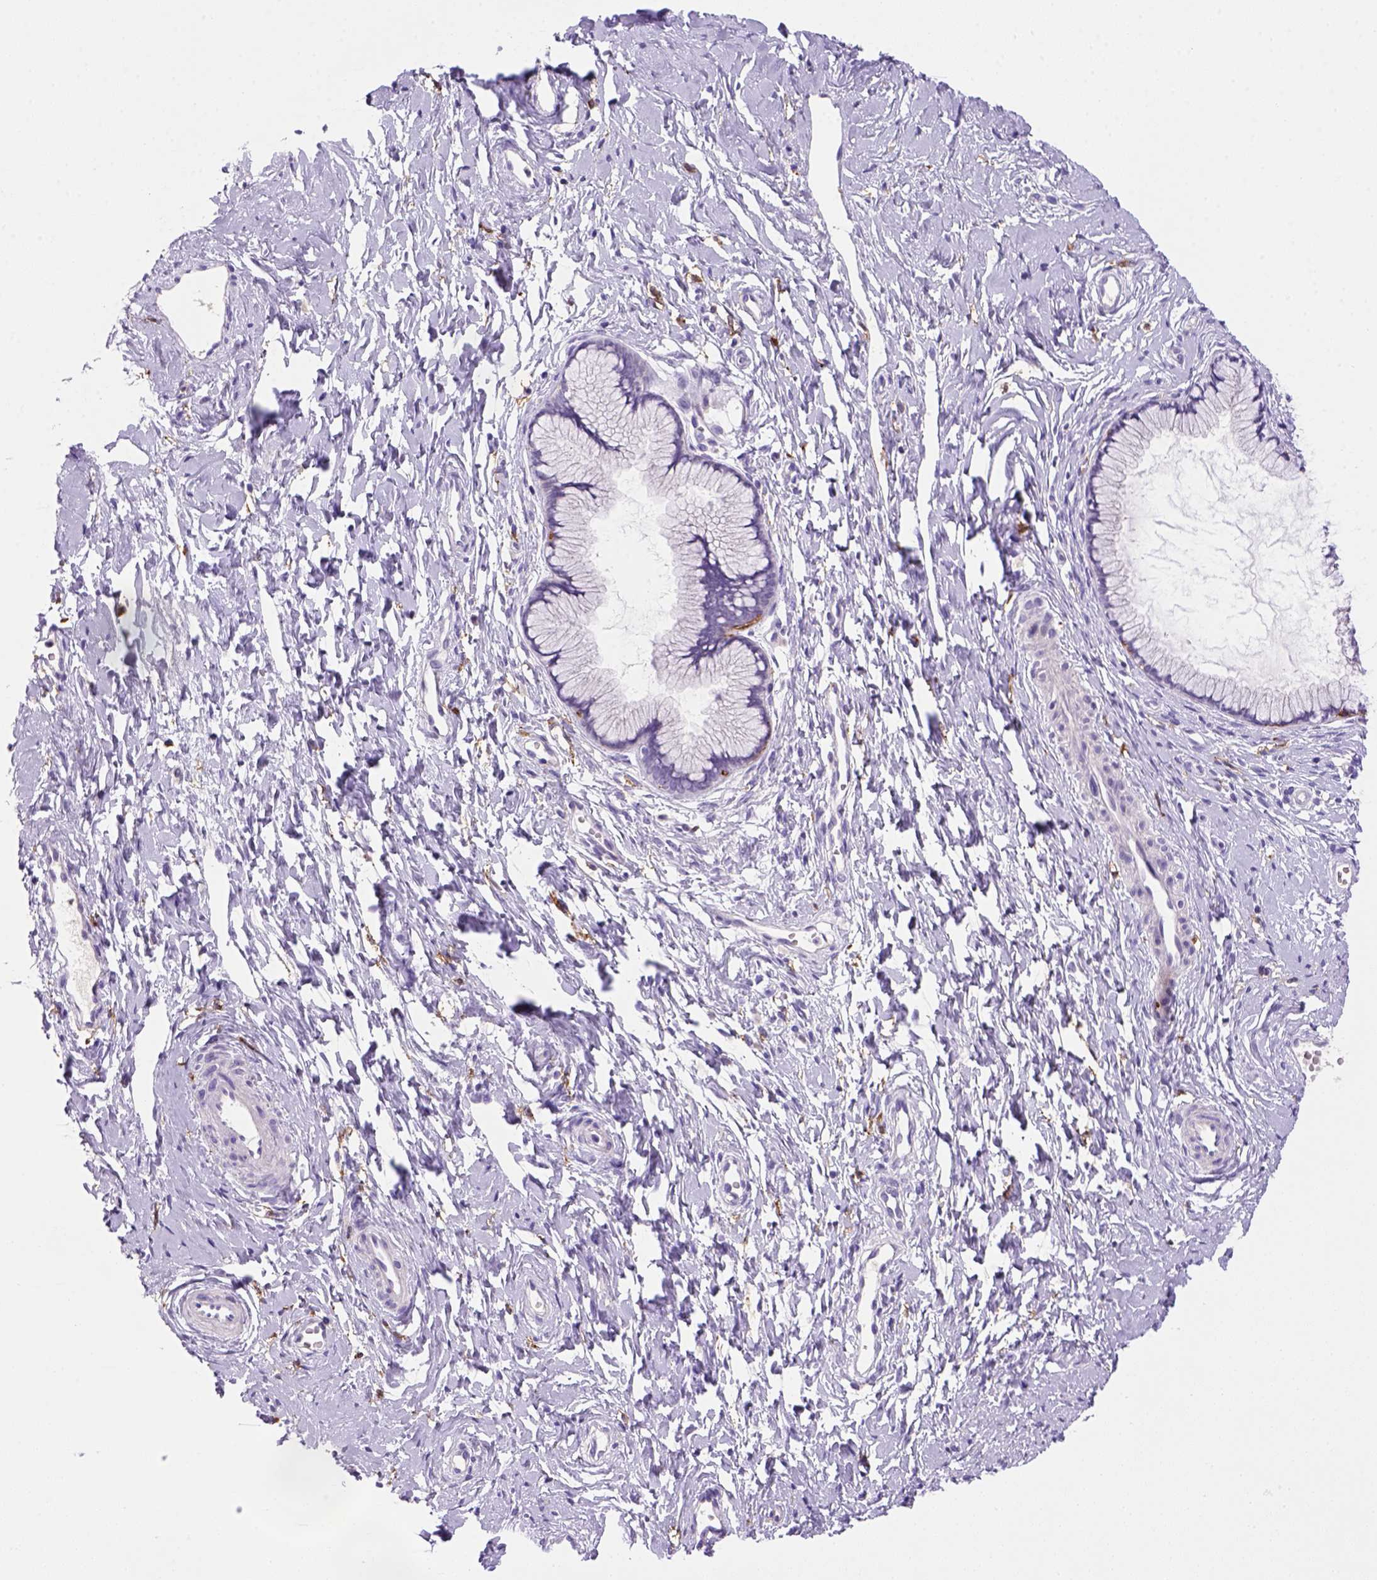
{"staining": {"intensity": "negative", "quantity": "none", "location": "none"}, "tissue": "cervix", "cell_type": "Glandular cells", "image_type": "normal", "snomed": [{"axis": "morphology", "description": "Normal tissue, NOS"}, {"axis": "topography", "description": "Cervix"}], "caption": "Protein analysis of unremarkable cervix shows no significant positivity in glandular cells.", "gene": "CD14", "patient": {"sex": "female", "age": 40}}